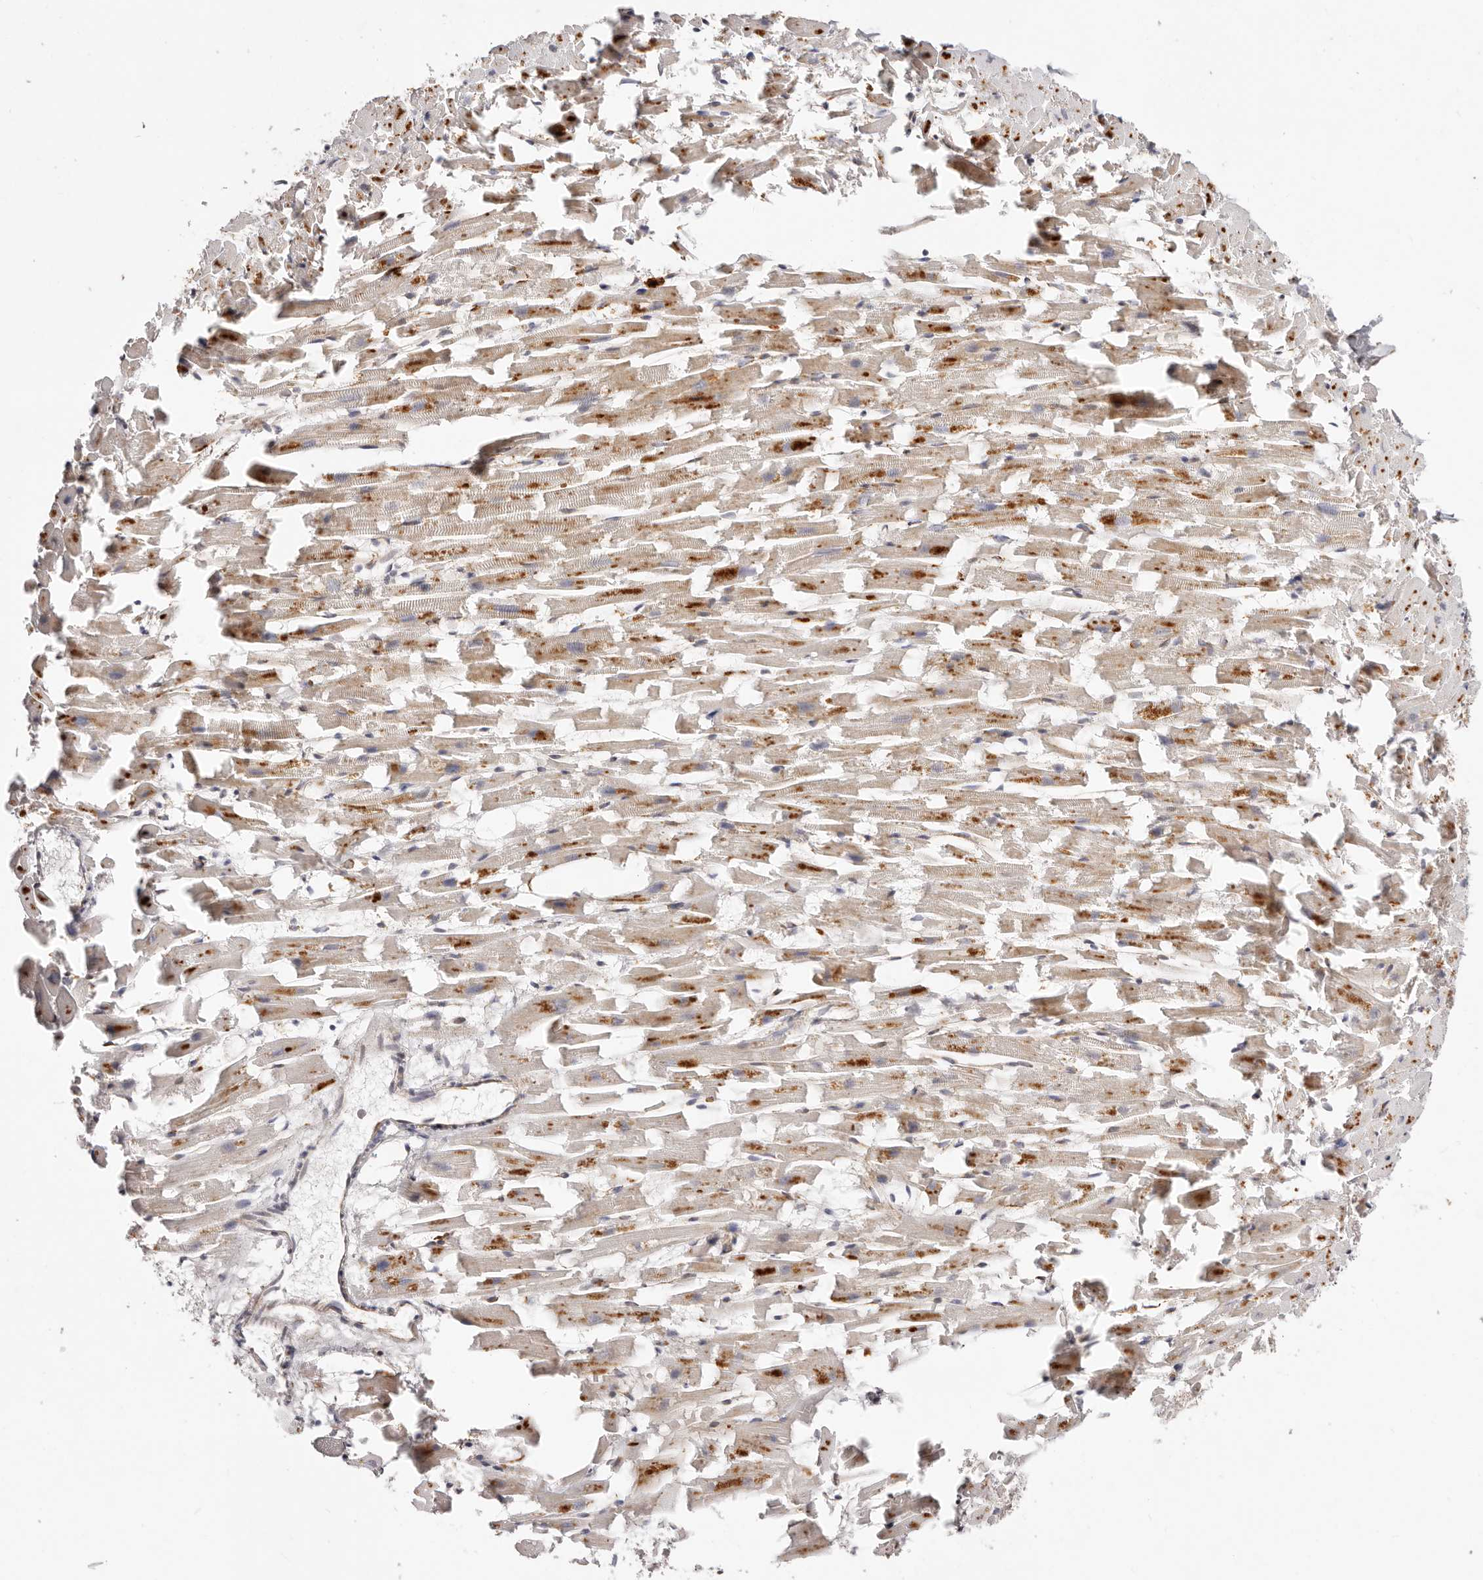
{"staining": {"intensity": "negative", "quantity": "none", "location": "none"}, "tissue": "heart muscle", "cell_type": "Cardiomyocytes", "image_type": "normal", "snomed": [{"axis": "morphology", "description": "Normal tissue, NOS"}, {"axis": "topography", "description": "Heart"}], "caption": "The photomicrograph displays no significant staining in cardiomyocytes of heart muscle. The staining was performed using DAB to visualize the protein expression in brown, while the nuclei were stained in blue with hematoxylin (Magnification: 20x).", "gene": "BCL2L15", "patient": {"sex": "female", "age": 64}}